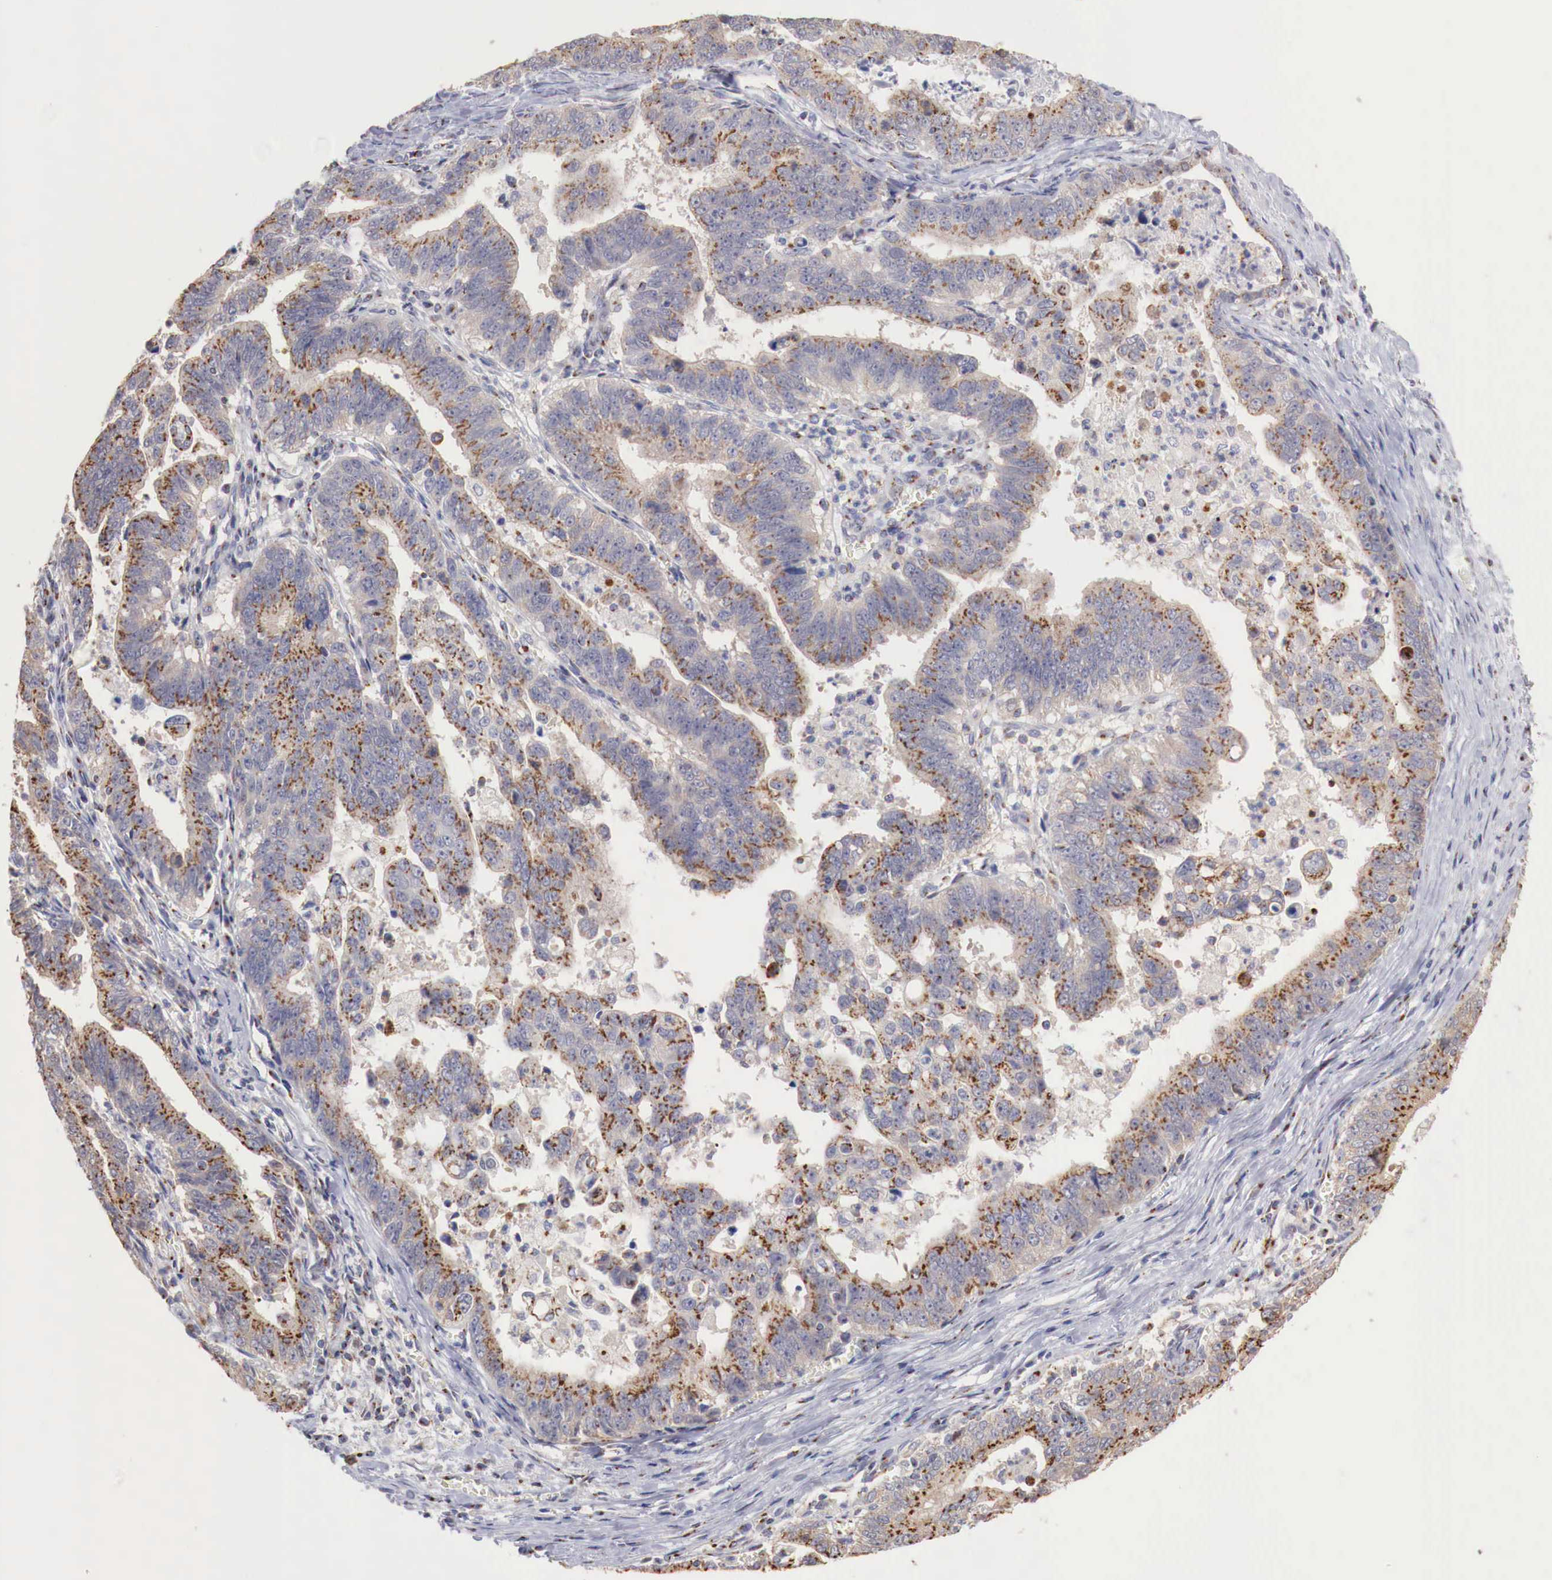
{"staining": {"intensity": "strong", "quantity": ">75%", "location": "cytoplasmic/membranous"}, "tissue": "stomach cancer", "cell_type": "Tumor cells", "image_type": "cancer", "snomed": [{"axis": "morphology", "description": "Adenocarcinoma, NOS"}, {"axis": "topography", "description": "Stomach, upper"}], "caption": "Protein staining displays strong cytoplasmic/membranous positivity in approximately >75% of tumor cells in stomach adenocarcinoma.", "gene": "SYAP1", "patient": {"sex": "female", "age": 50}}